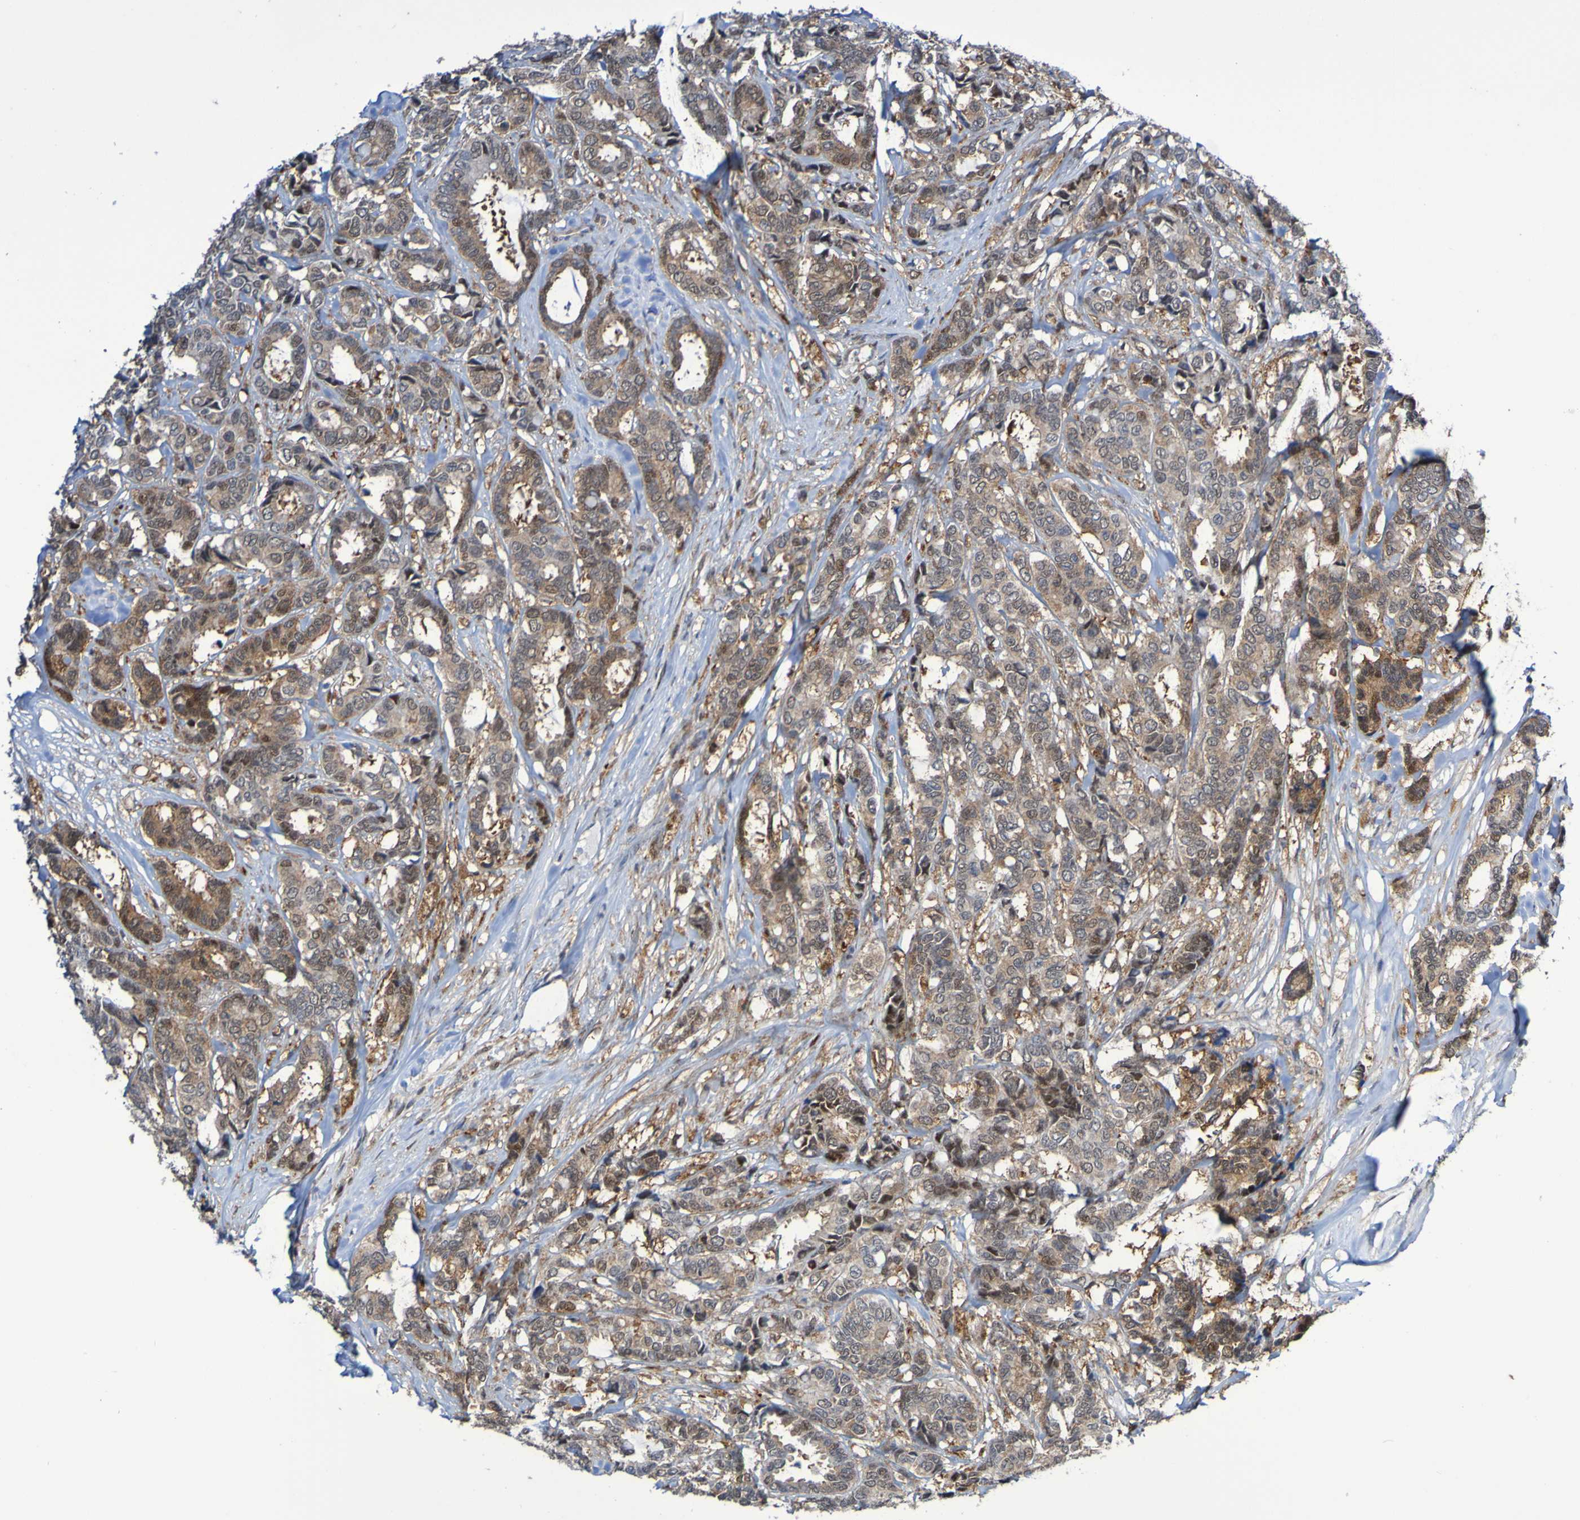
{"staining": {"intensity": "moderate", "quantity": ">75%", "location": "cytoplasmic/membranous"}, "tissue": "breast cancer", "cell_type": "Tumor cells", "image_type": "cancer", "snomed": [{"axis": "morphology", "description": "Duct carcinoma"}, {"axis": "topography", "description": "Breast"}], "caption": "Breast cancer was stained to show a protein in brown. There is medium levels of moderate cytoplasmic/membranous expression in about >75% of tumor cells. (brown staining indicates protein expression, while blue staining denotes nuclei).", "gene": "ATIC", "patient": {"sex": "female", "age": 87}}